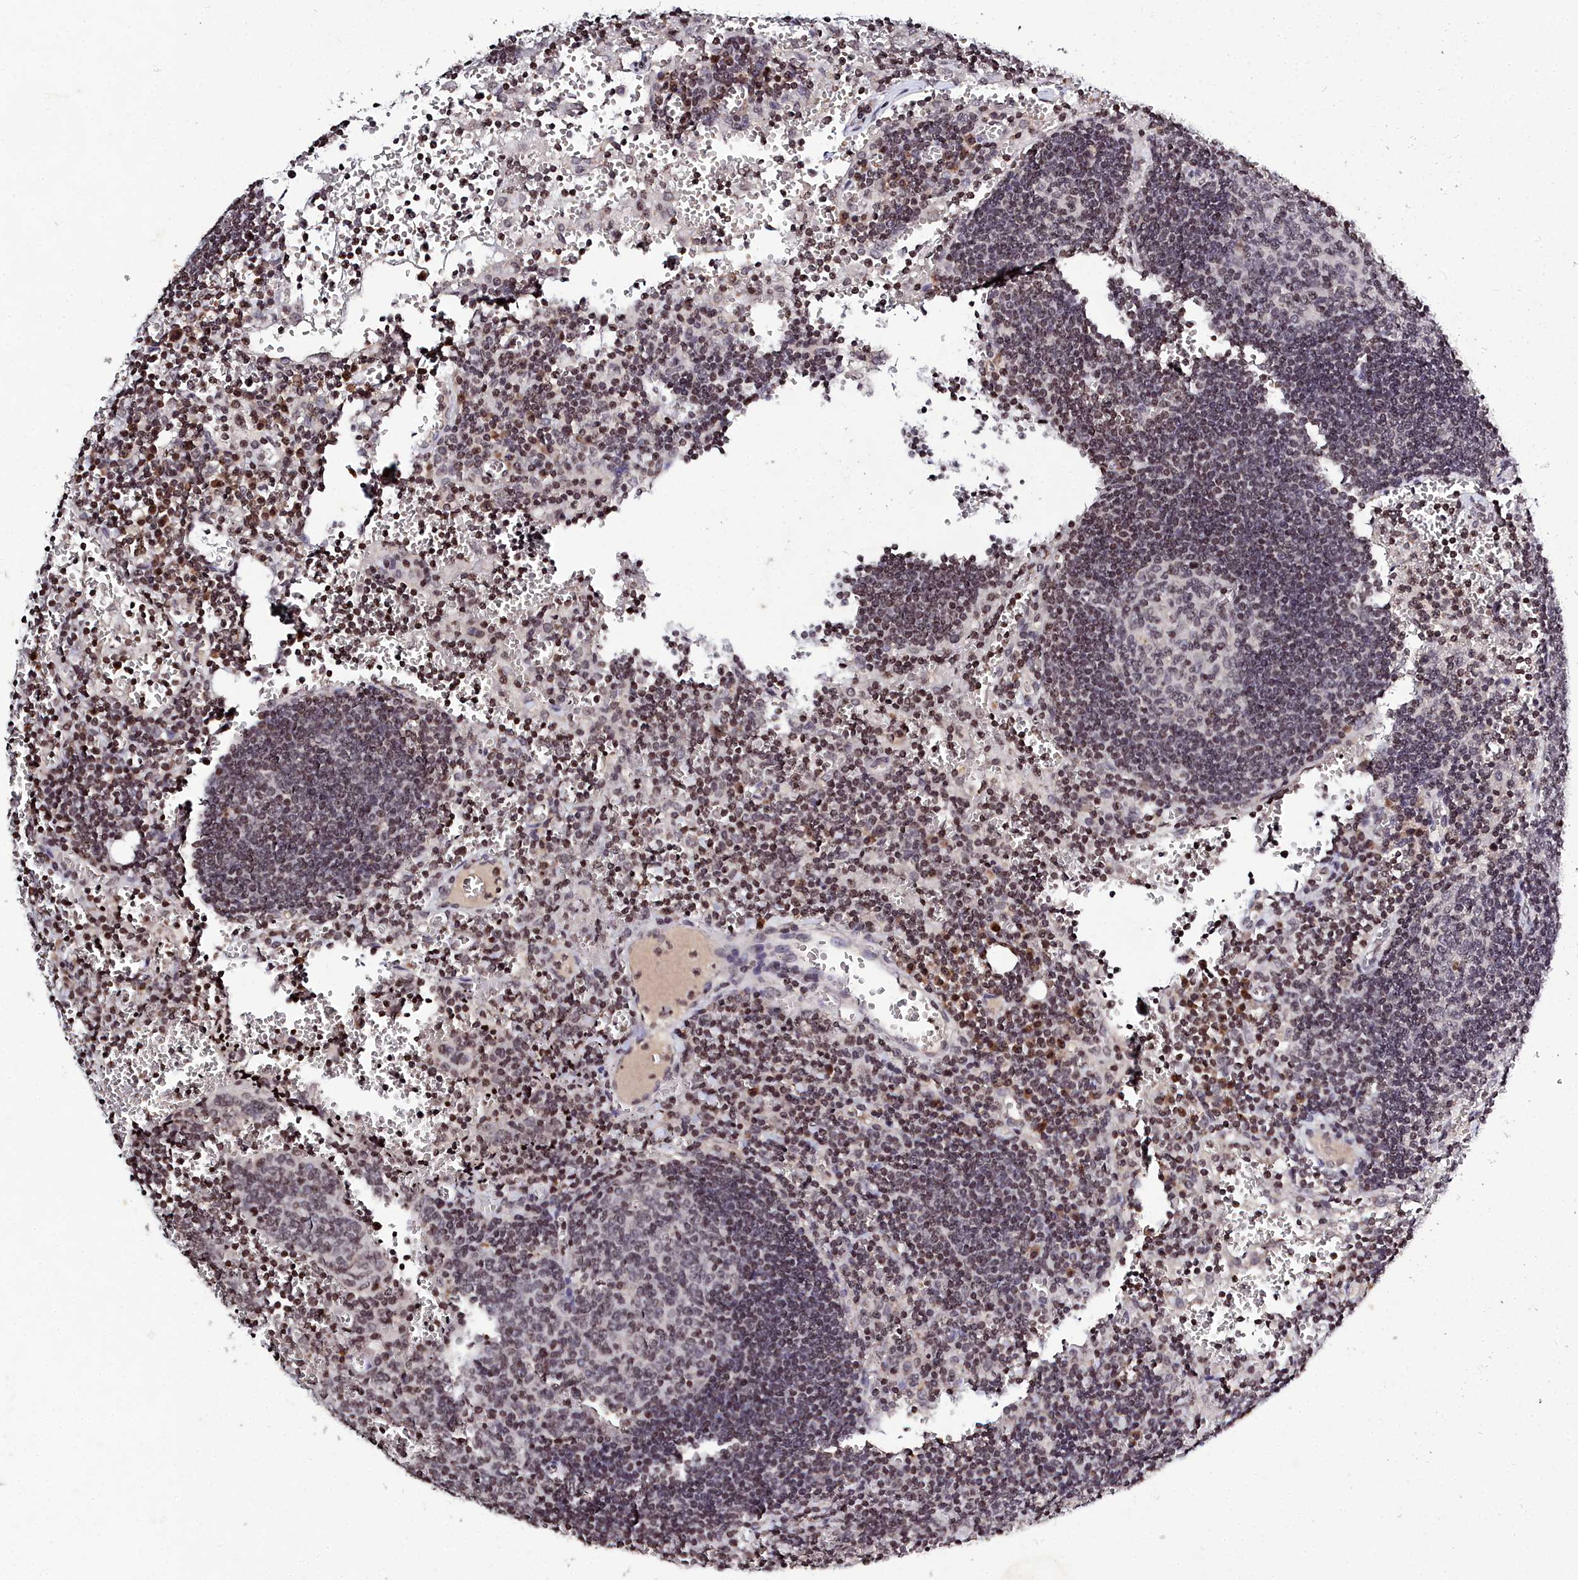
{"staining": {"intensity": "moderate", "quantity": "25%-75%", "location": "nuclear"}, "tissue": "lymph node", "cell_type": "Germinal center cells", "image_type": "normal", "snomed": [{"axis": "morphology", "description": "Normal tissue, NOS"}, {"axis": "topography", "description": "Lymph node"}], "caption": "A medium amount of moderate nuclear expression is identified in approximately 25%-75% of germinal center cells in normal lymph node.", "gene": "FZD4", "patient": {"sex": "female", "age": 73}}